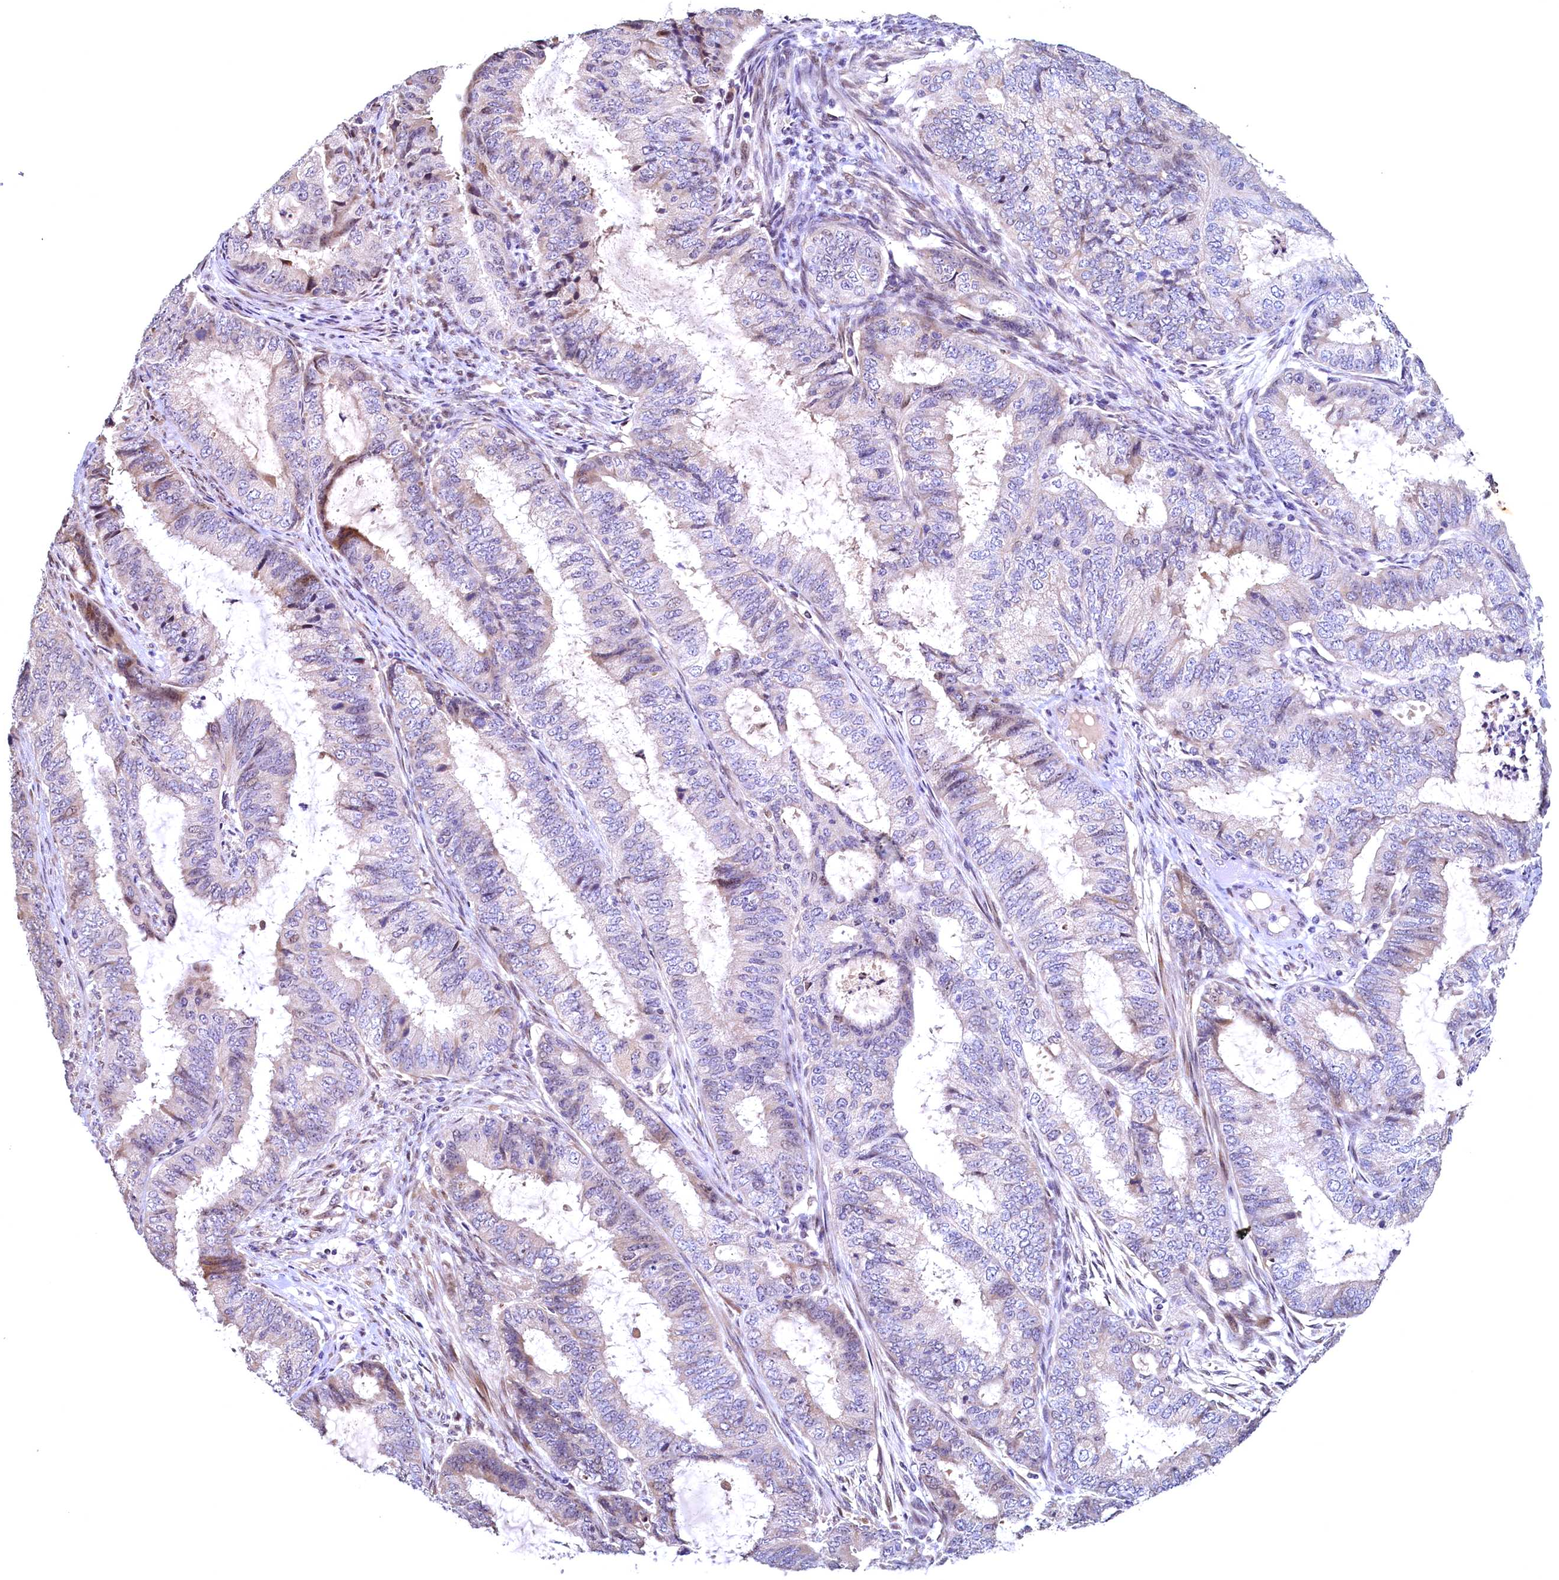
{"staining": {"intensity": "negative", "quantity": "none", "location": "none"}, "tissue": "endometrial cancer", "cell_type": "Tumor cells", "image_type": "cancer", "snomed": [{"axis": "morphology", "description": "Adenocarcinoma, NOS"}, {"axis": "topography", "description": "Endometrium"}], "caption": "DAB (3,3'-diaminobenzidine) immunohistochemical staining of endometrial cancer shows no significant staining in tumor cells. (Stains: DAB immunohistochemistry (IHC) with hematoxylin counter stain, Microscopy: brightfield microscopy at high magnification).", "gene": "LATS2", "patient": {"sex": "female", "age": 51}}